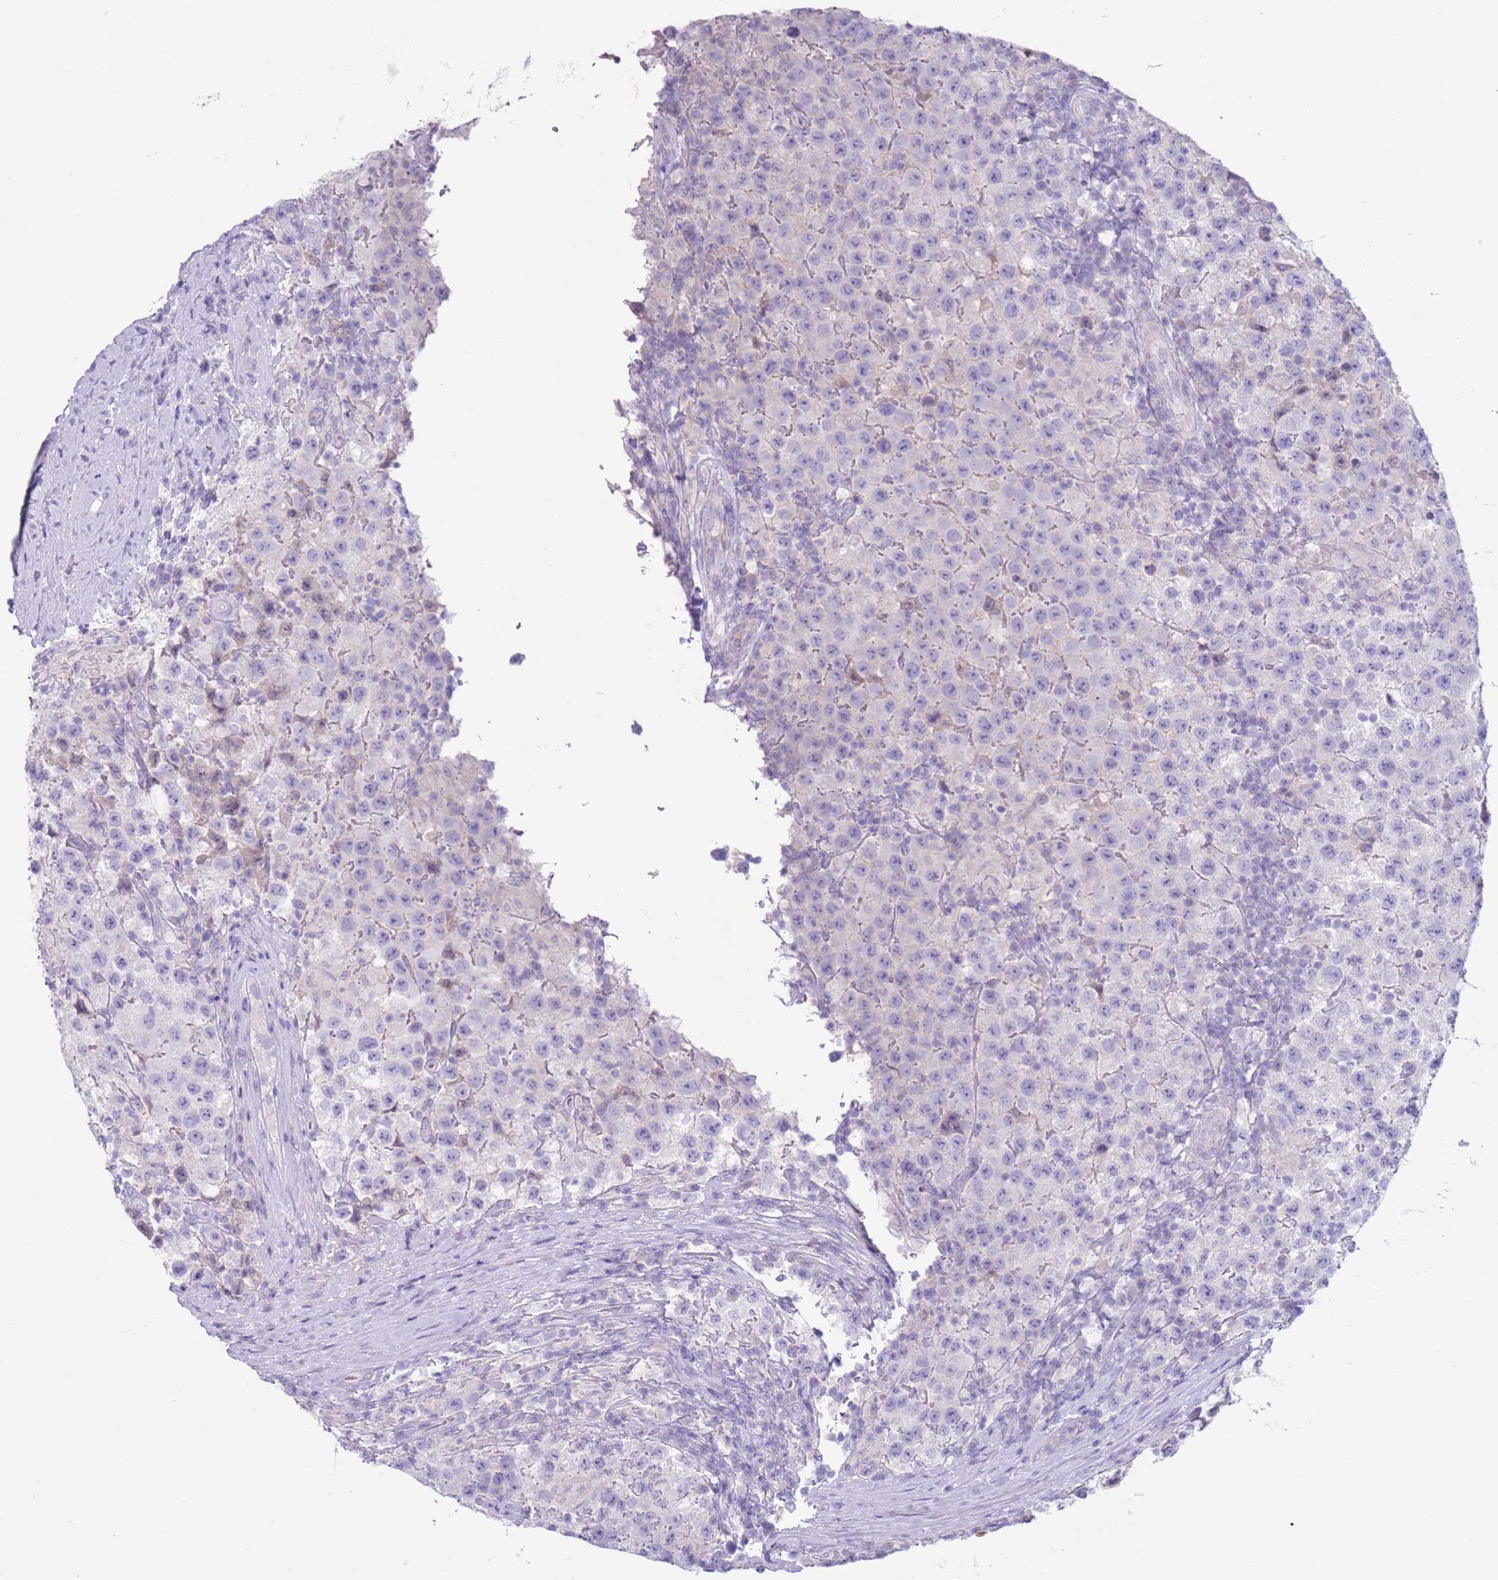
{"staining": {"intensity": "negative", "quantity": "none", "location": "none"}, "tissue": "testis cancer", "cell_type": "Tumor cells", "image_type": "cancer", "snomed": [{"axis": "morphology", "description": "Seminoma, NOS"}, {"axis": "morphology", "description": "Carcinoma, Embryonal, NOS"}, {"axis": "topography", "description": "Testis"}], "caption": "Testis cancer (embryonal carcinoma) was stained to show a protein in brown. There is no significant staining in tumor cells.", "gene": "NPAP1", "patient": {"sex": "male", "age": 41}}